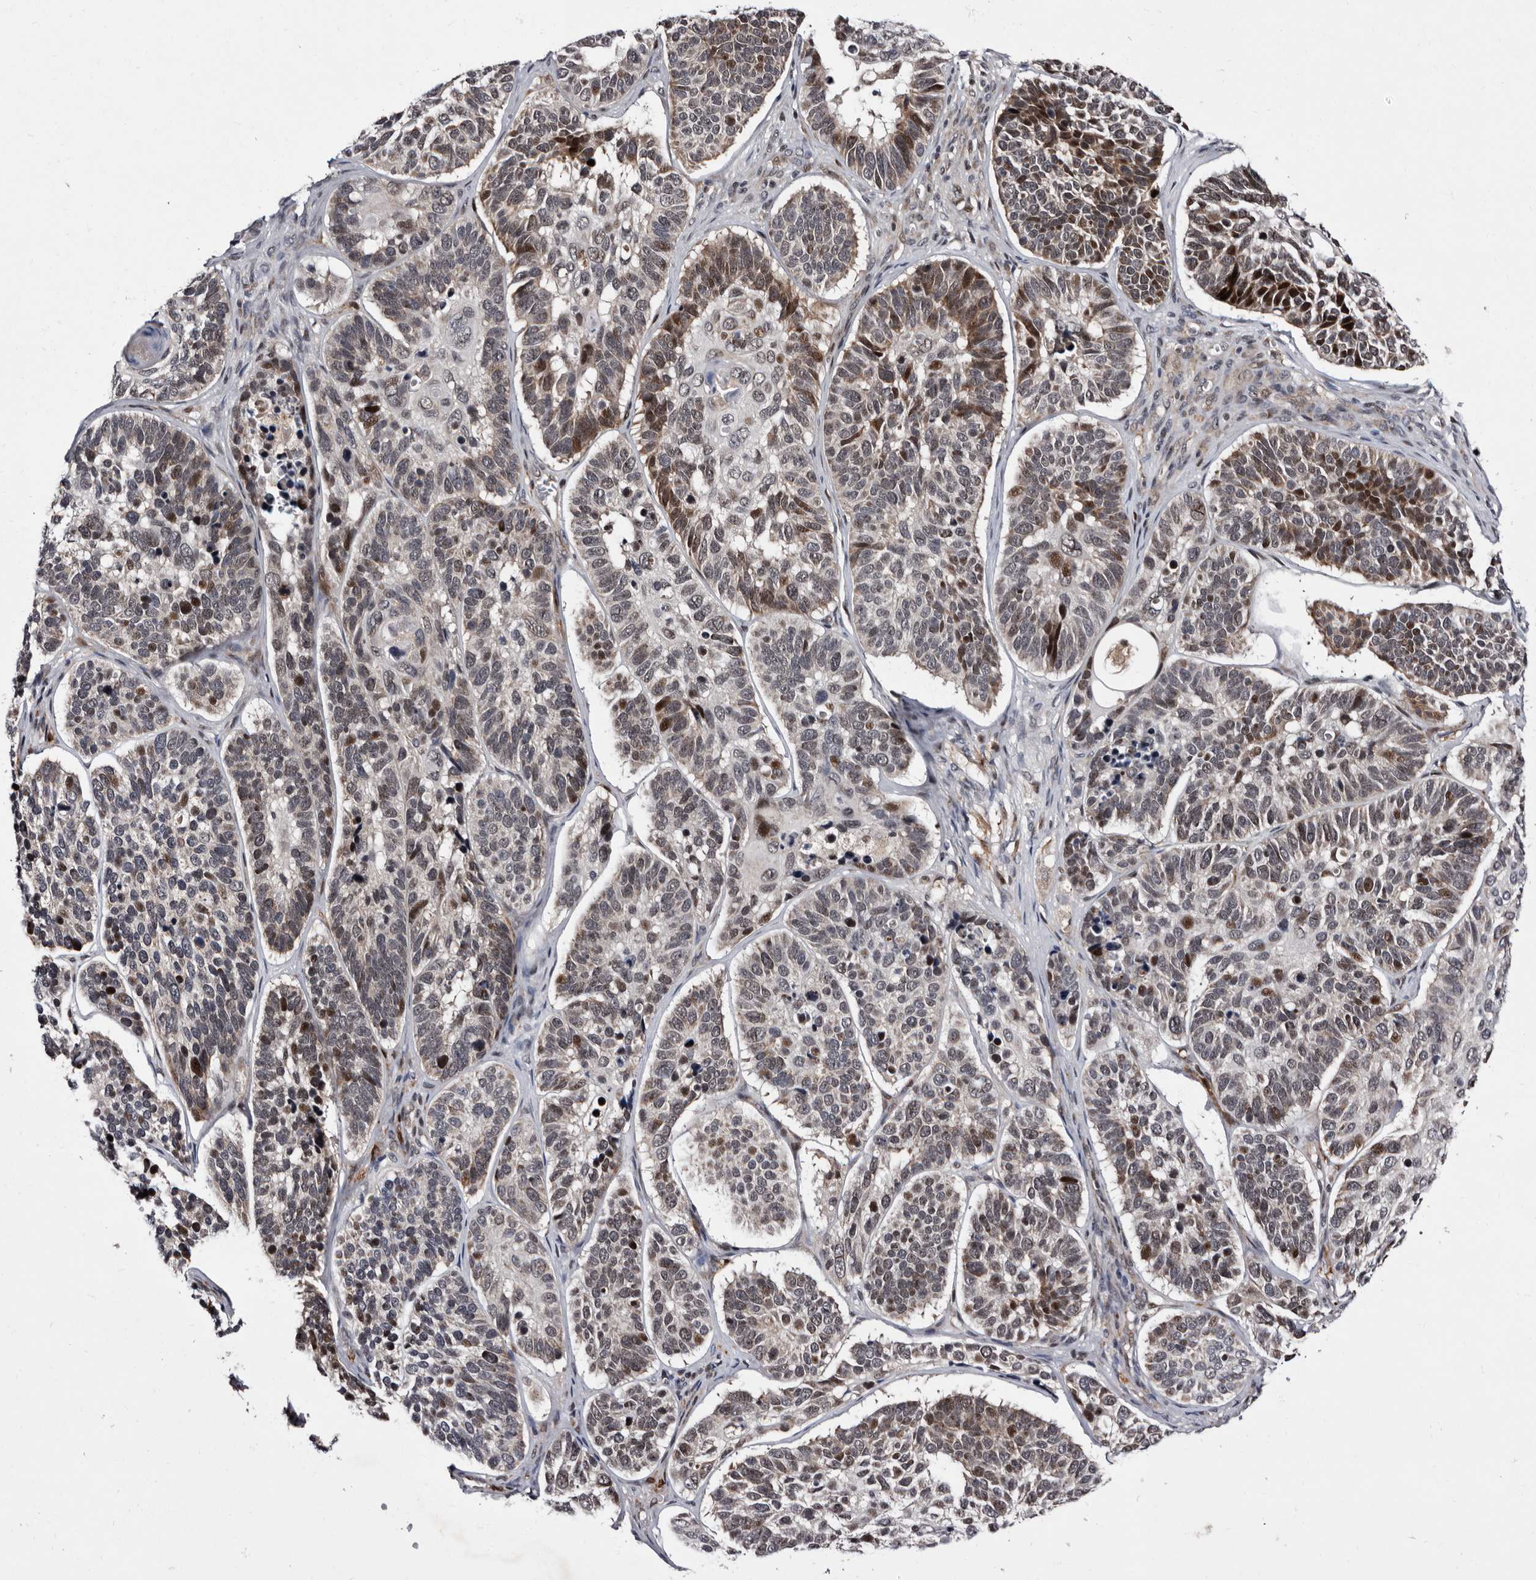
{"staining": {"intensity": "moderate", "quantity": "<25%", "location": "nuclear"}, "tissue": "skin cancer", "cell_type": "Tumor cells", "image_type": "cancer", "snomed": [{"axis": "morphology", "description": "Basal cell carcinoma"}, {"axis": "topography", "description": "Skin"}], "caption": "Protein analysis of skin cancer (basal cell carcinoma) tissue shows moderate nuclear positivity in approximately <25% of tumor cells.", "gene": "TNKS", "patient": {"sex": "male", "age": 62}}